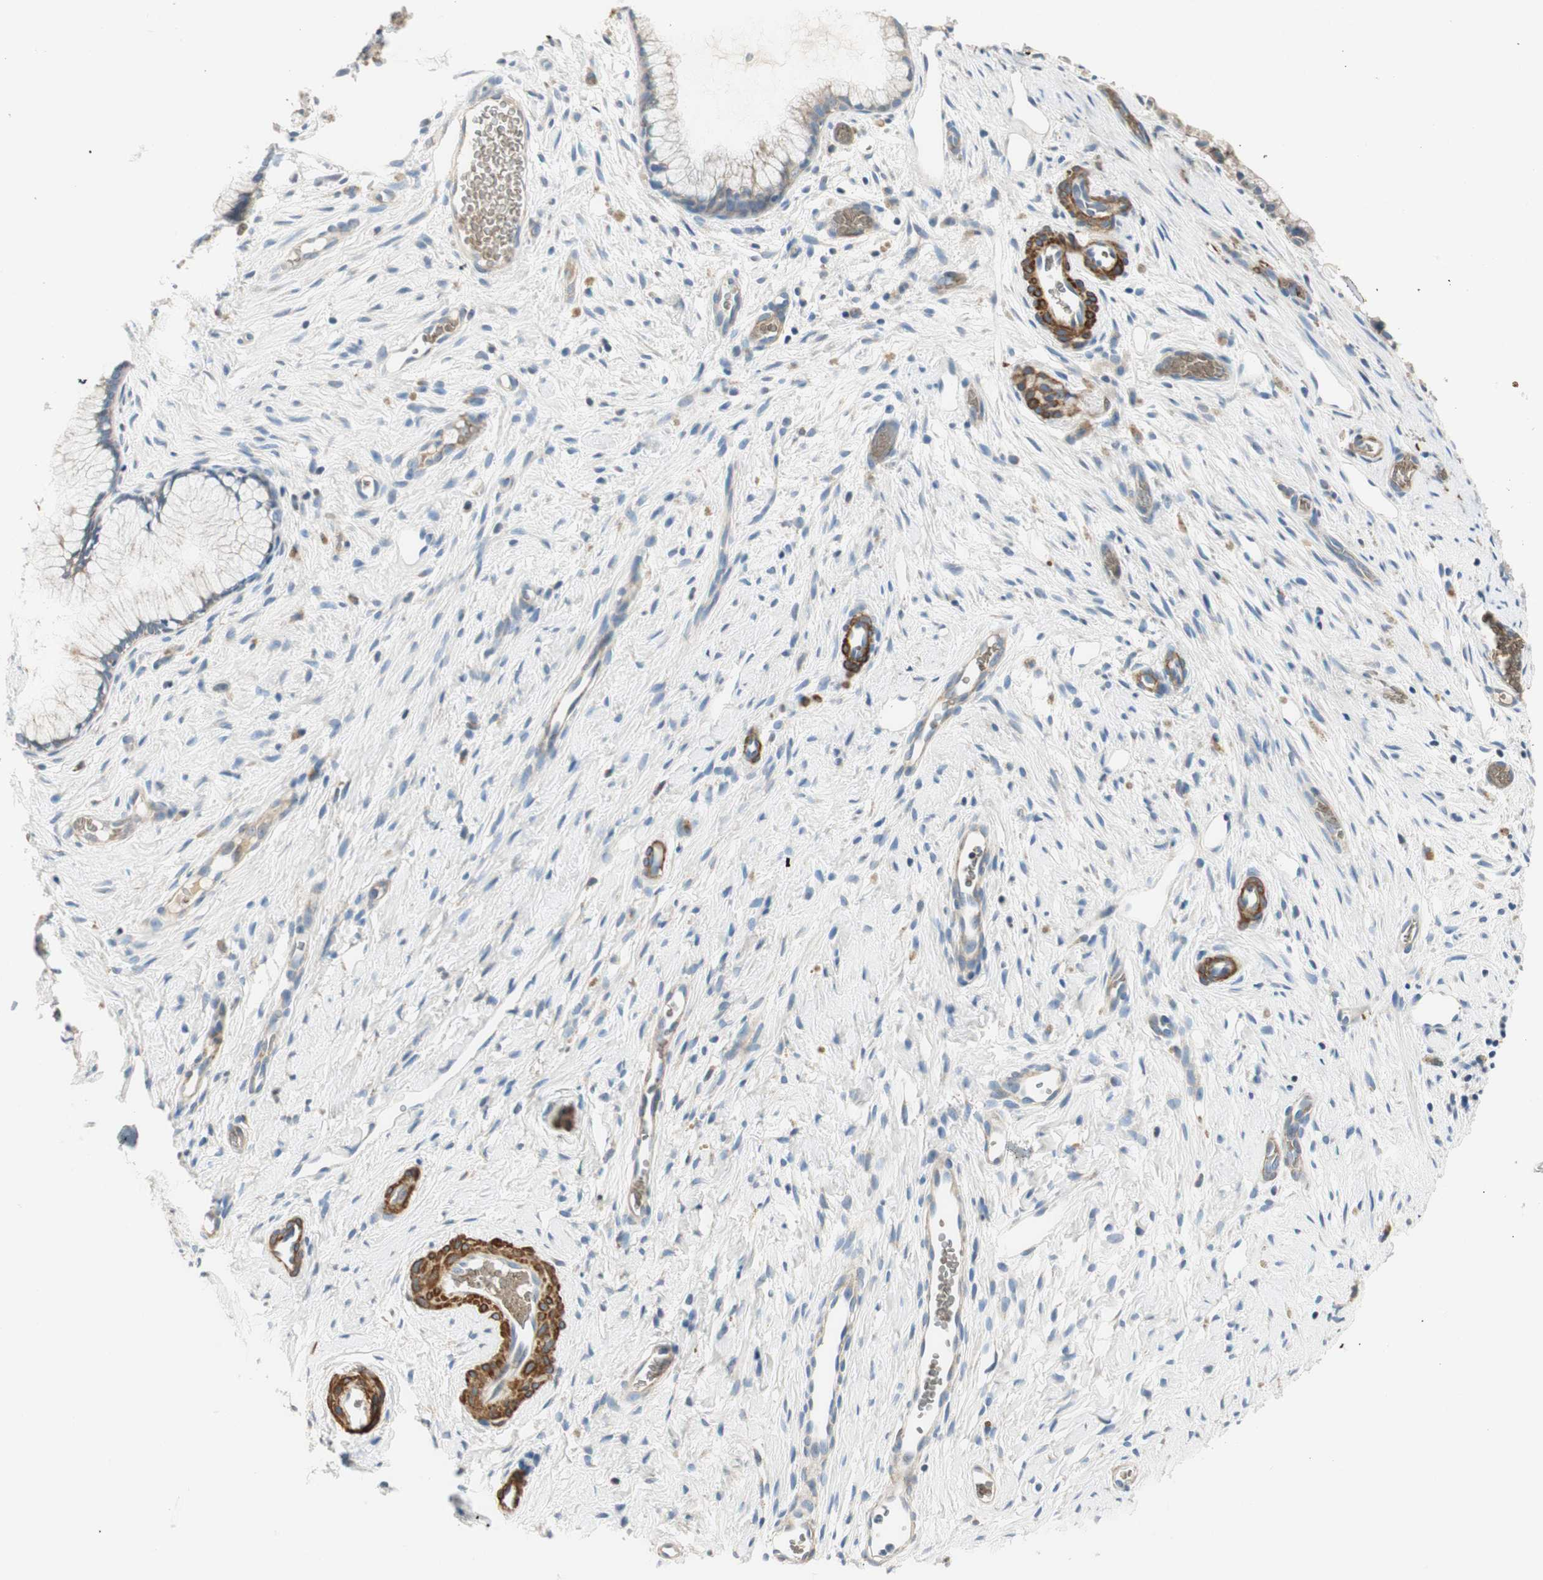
{"staining": {"intensity": "weak", "quantity": "25%-75%", "location": "cytoplasmic/membranous"}, "tissue": "cervix", "cell_type": "Glandular cells", "image_type": "normal", "snomed": [{"axis": "morphology", "description": "Normal tissue, NOS"}, {"axis": "topography", "description": "Cervix"}], "caption": "A high-resolution photomicrograph shows immunohistochemistry staining of benign cervix, which reveals weak cytoplasmic/membranous positivity in about 25%-75% of glandular cells.", "gene": "RORB", "patient": {"sex": "female", "age": 65}}